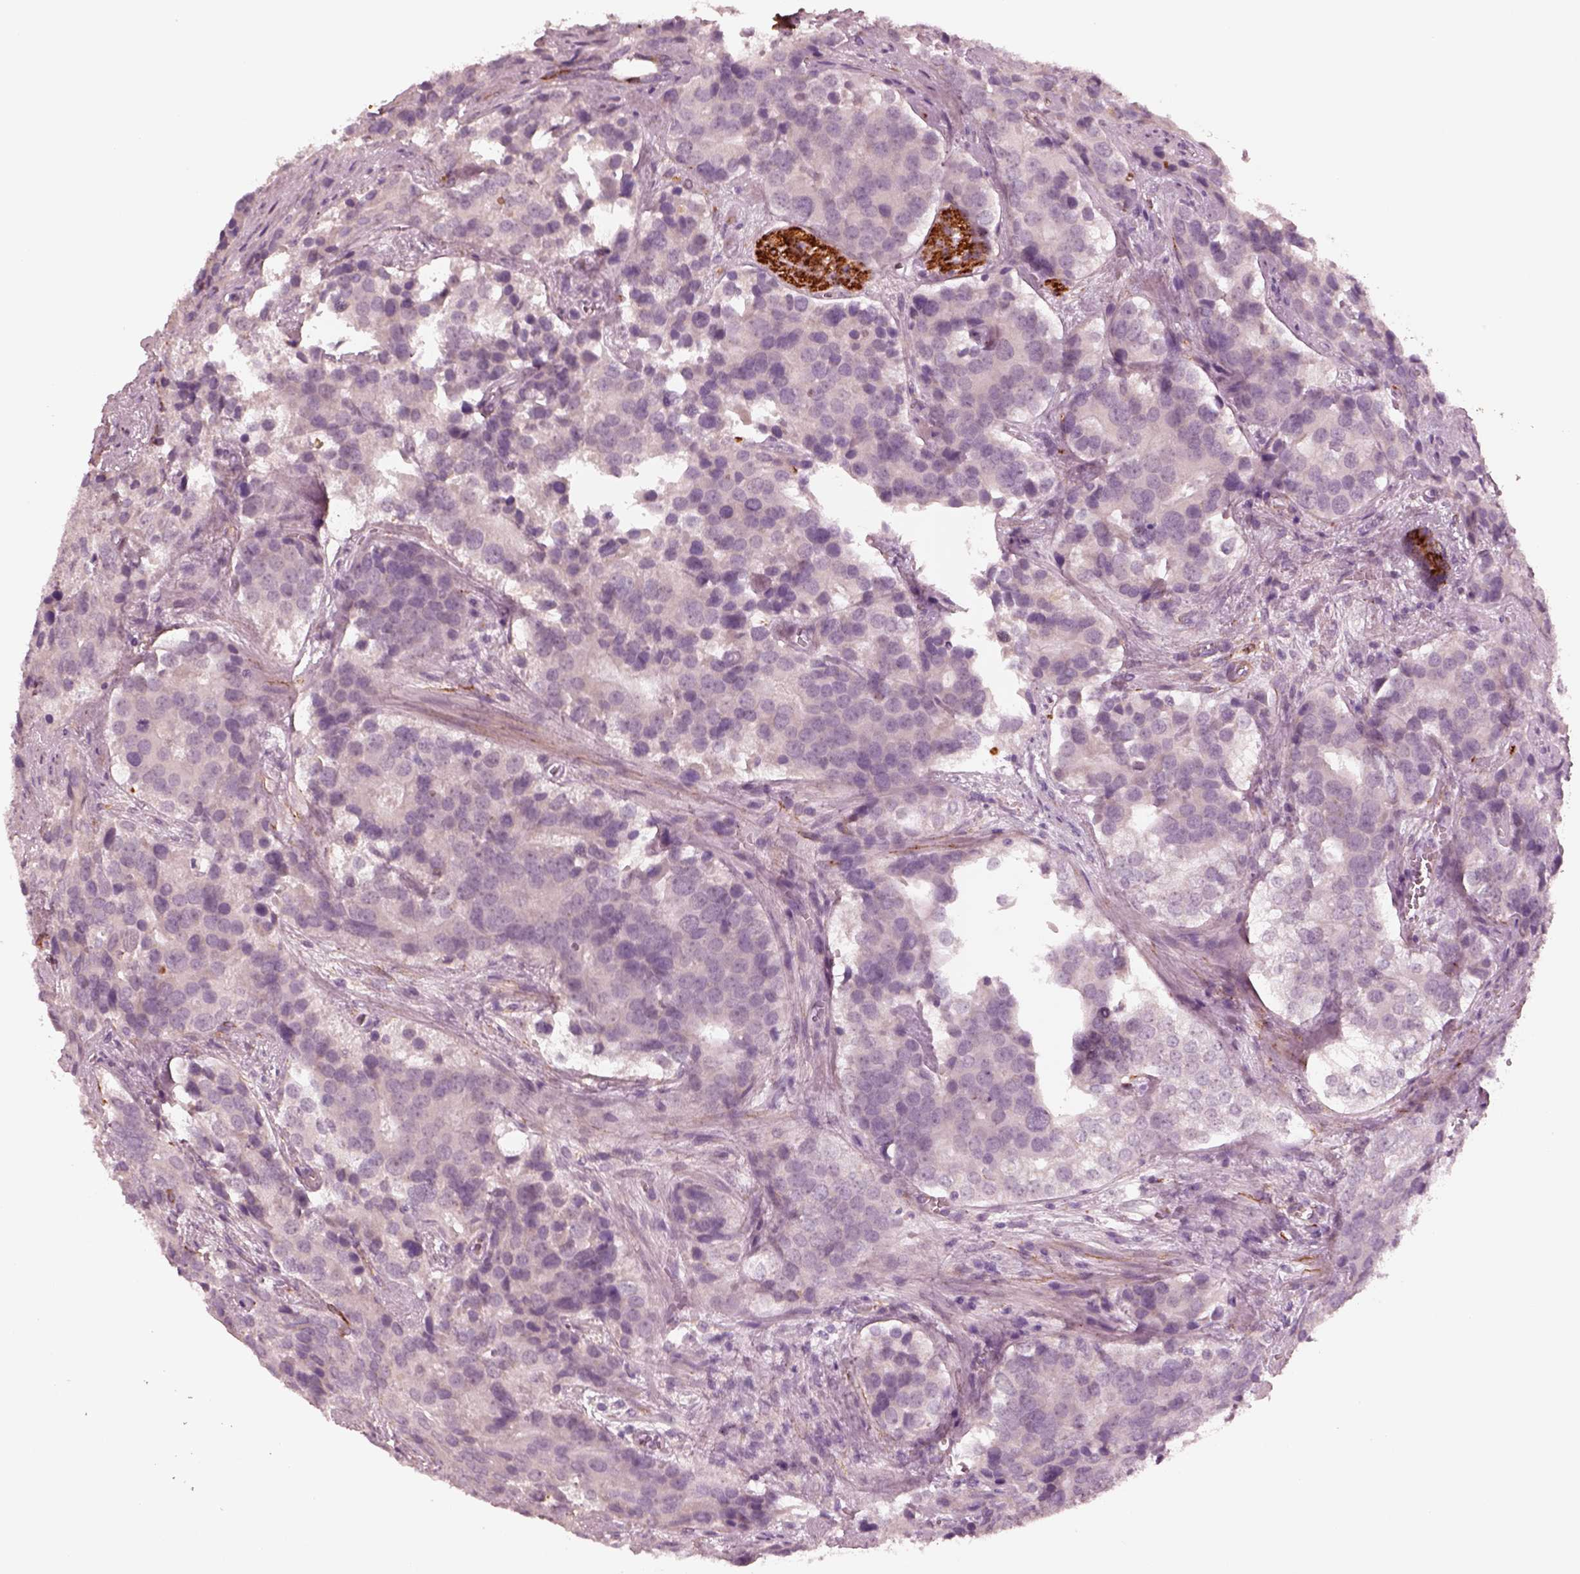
{"staining": {"intensity": "negative", "quantity": "none", "location": "none"}, "tissue": "prostate cancer", "cell_type": "Tumor cells", "image_type": "cancer", "snomed": [{"axis": "morphology", "description": "Adenocarcinoma, NOS"}, {"axis": "topography", "description": "Prostate and seminal vesicle, NOS"}], "caption": "This is an IHC histopathology image of prostate cancer. There is no staining in tumor cells.", "gene": "DNAAF9", "patient": {"sex": "male", "age": 63}}